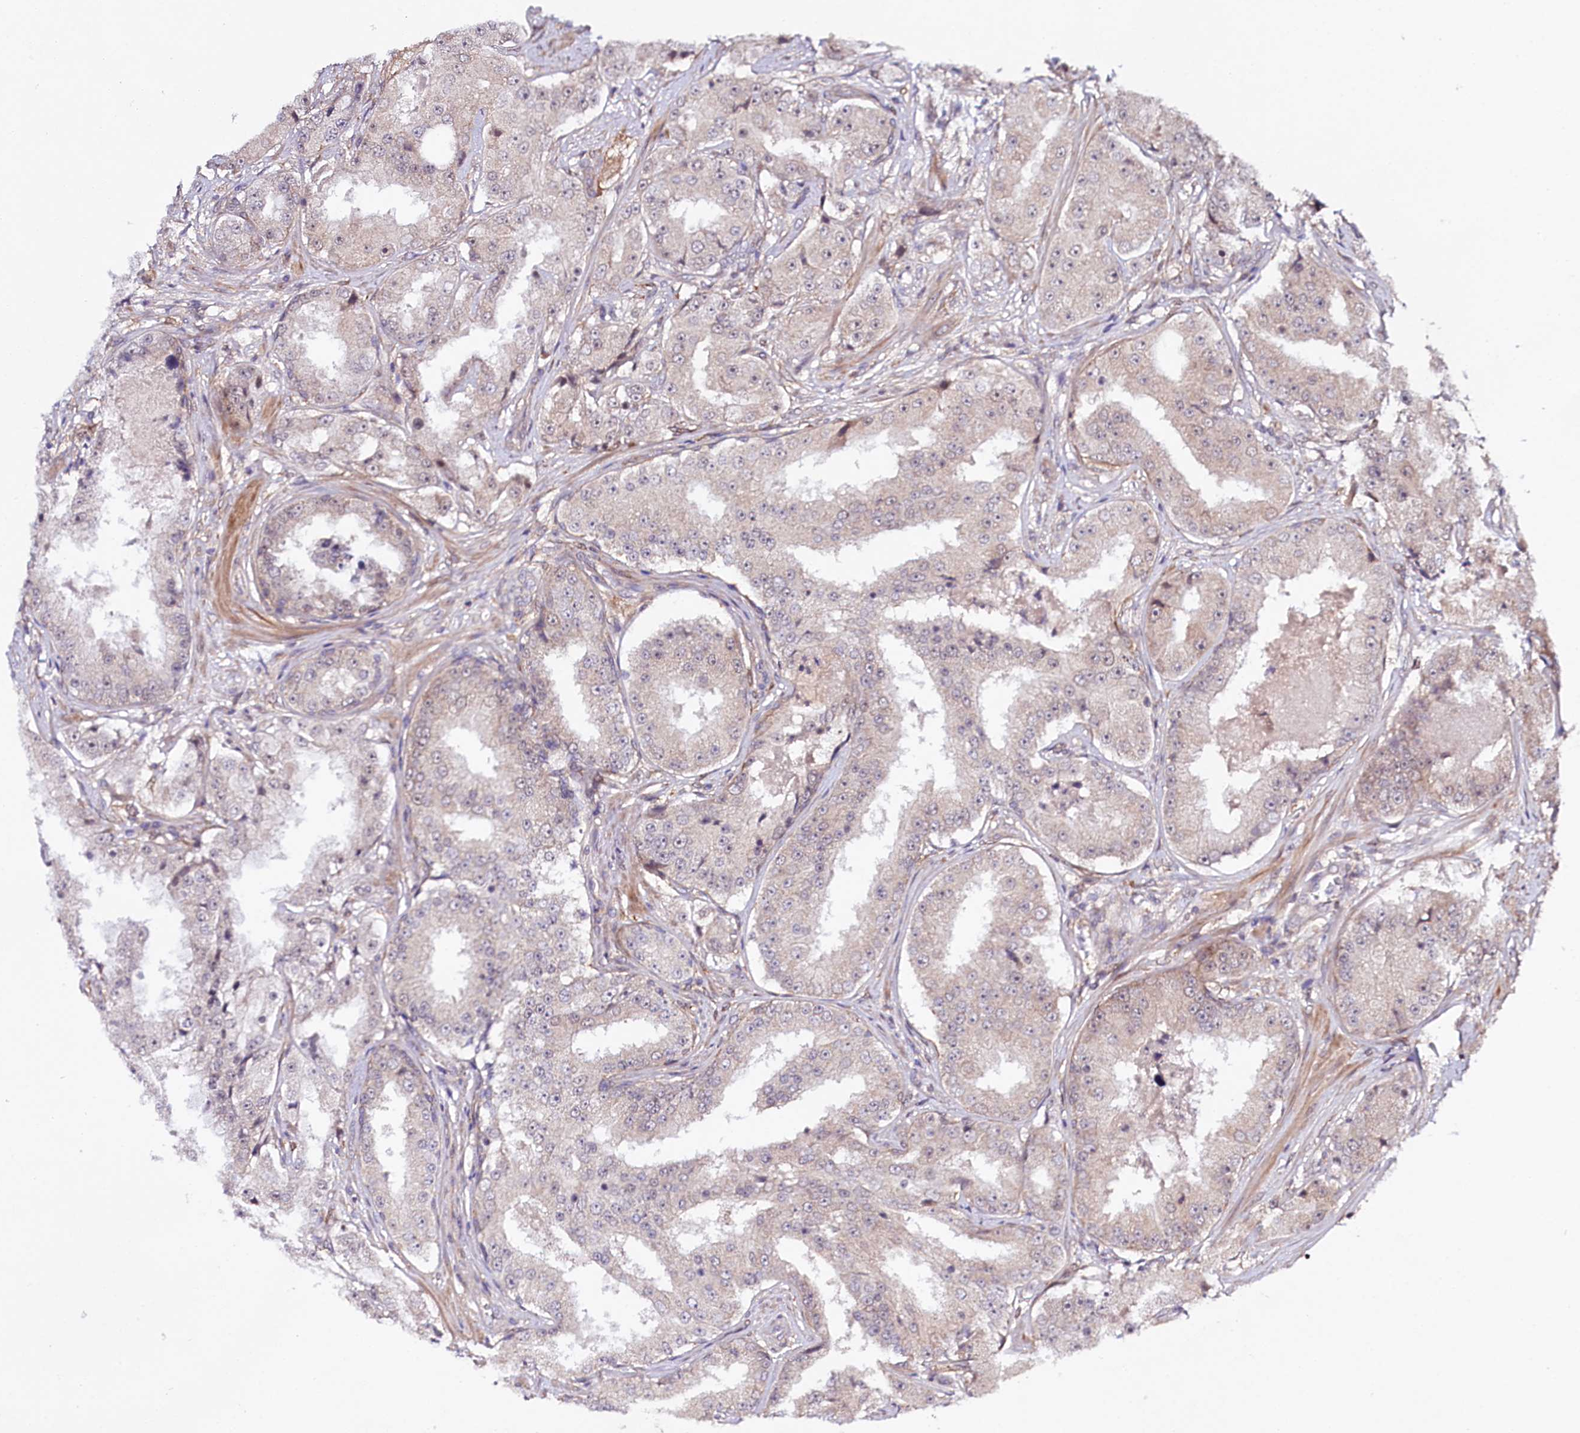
{"staining": {"intensity": "negative", "quantity": "none", "location": "none"}, "tissue": "prostate cancer", "cell_type": "Tumor cells", "image_type": "cancer", "snomed": [{"axis": "morphology", "description": "Adenocarcinoma, High grade"}, {"axis": "topography", "description": "Prostate"}], "caption": "An IHC micrograph of prostate cancer is shown. There is no staining in tumor cells of prostate cancer.", "gene": "PHLDB1", "patient": {"sex": "male", "age": 73}}